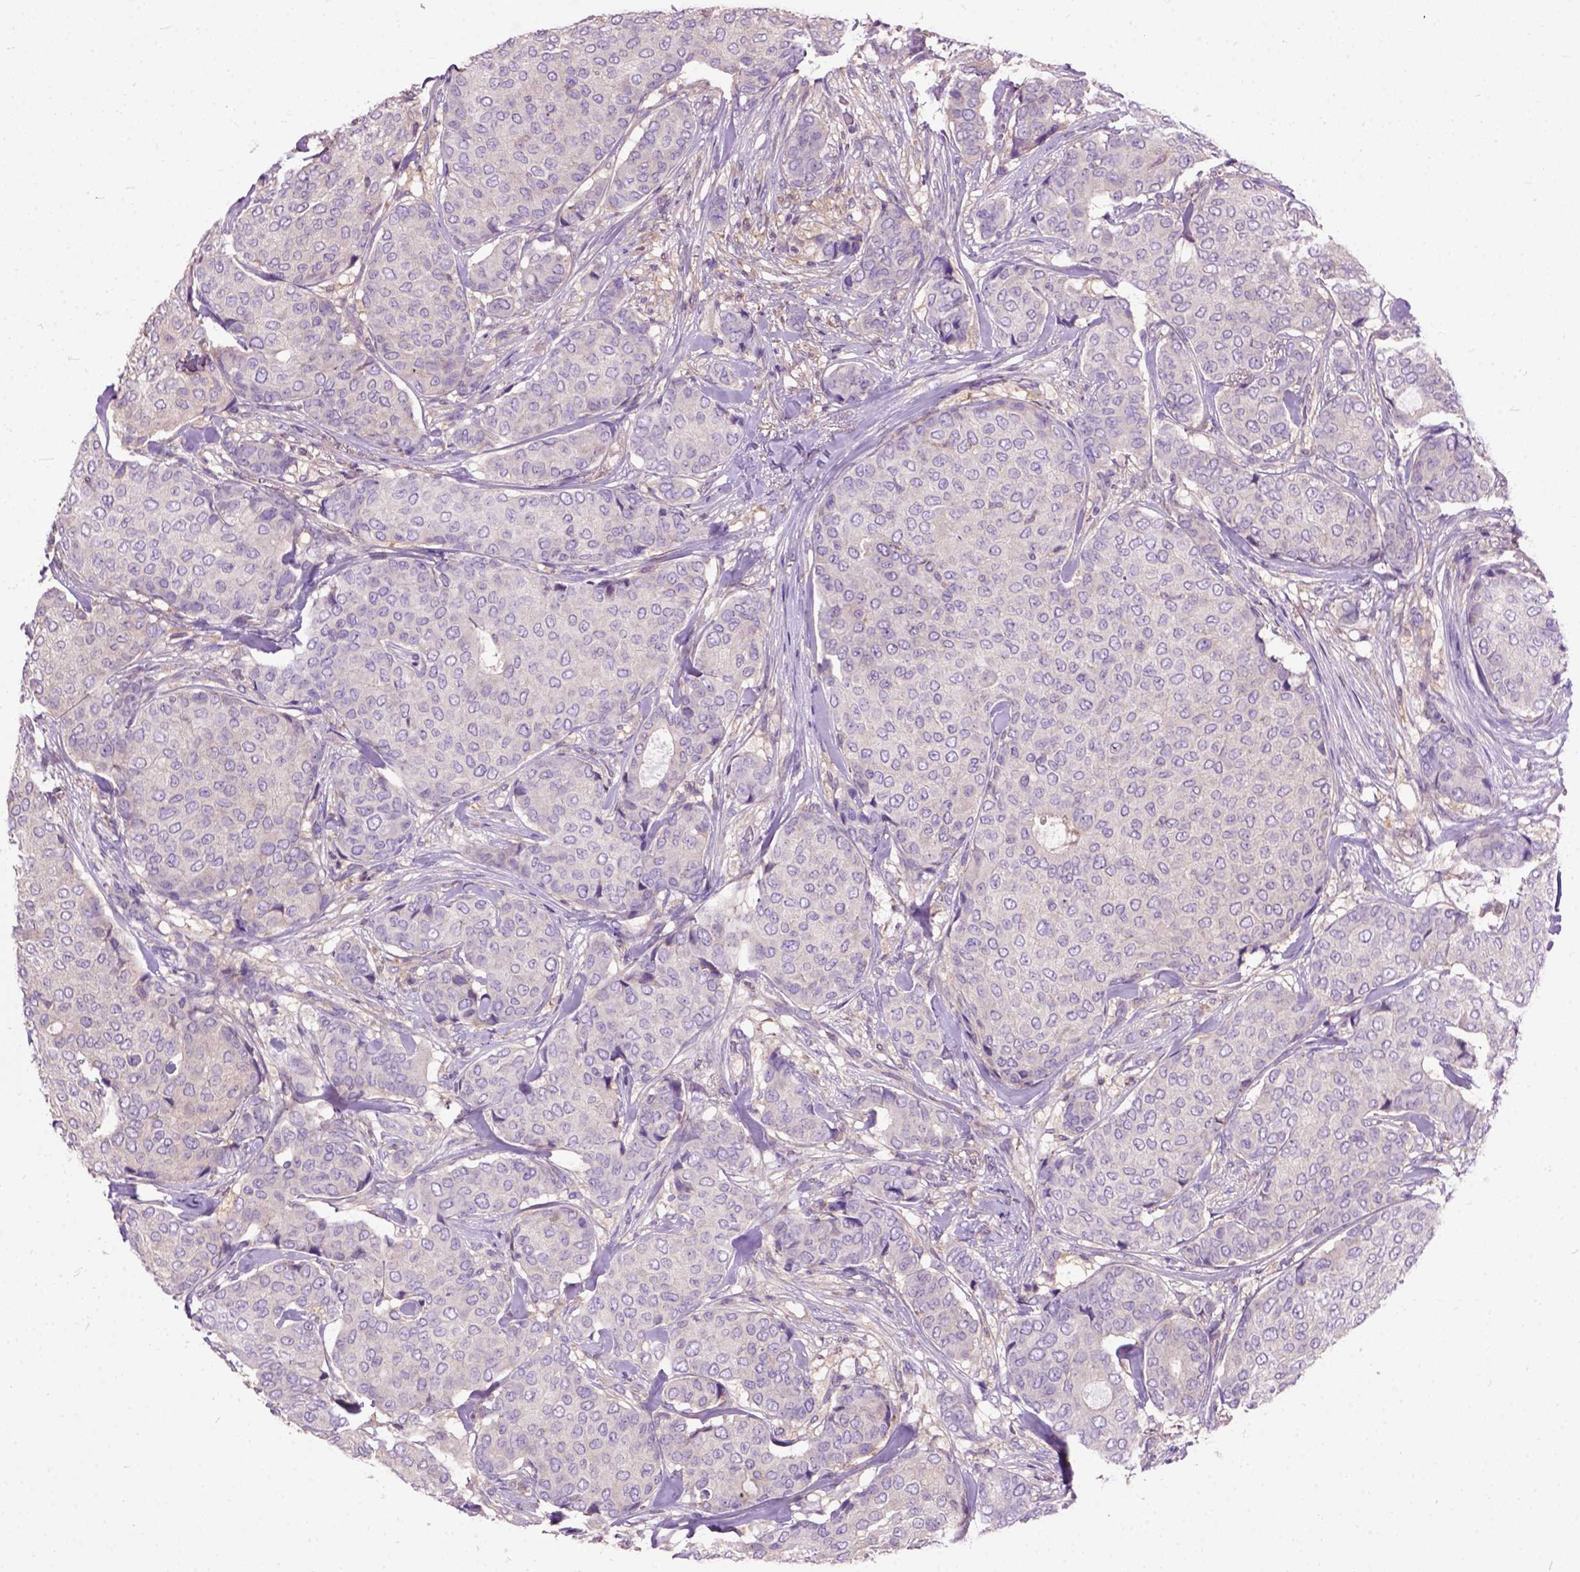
{"staining": {"intensity": "negative", "quantity": "none", "location": "none"}, "tissue": "breast cancer", "cell_type": "Tumor cells", "image_type": "cancer", "snomed": [{"axis": "morphology", "description": "Duct carcinoma"}, {"axis": "topography", "description": "Breast"}], "caption": "The image exhibits no staining of tumor cells in intraductal carcinoma (breast).", "gene": "SEMA4F", "patient": {"sex": "female", "age": 75}}